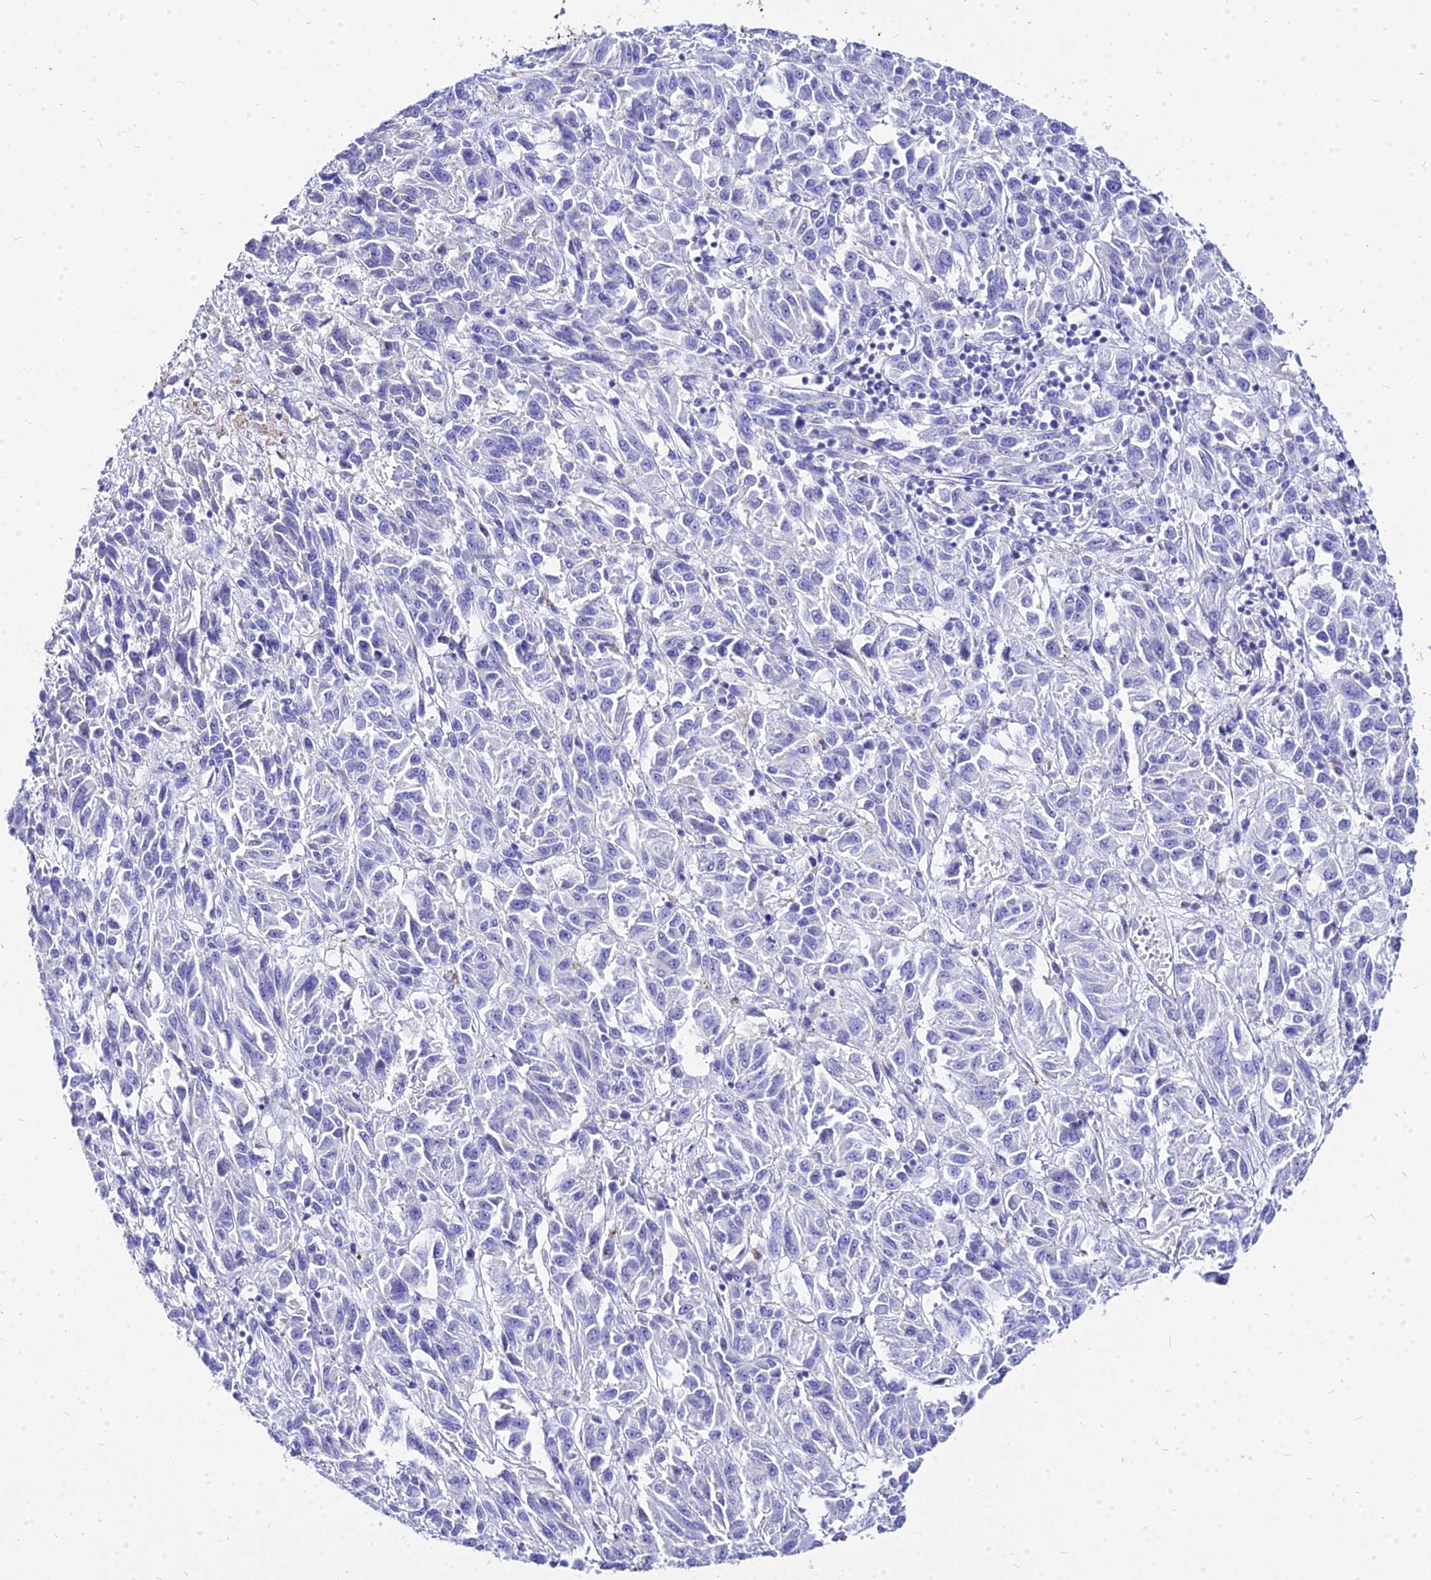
{"staining": {"intensity": "negative", "quantity": "none", "location": "none"}, "tissue": "melanoma", "cell_type": "Tumor cells", "image_type": "cancer", "snomed": [{"axis": "morphology", "description": "Malignant melanoma, Metastatic site"}, {"axis": "topography", "description": "Lung"}], "caption": "Protein analysis of malignant melanoma (metastatic site) exhibits no significant positivity in tumor cells.", "gene": "CARD18", "patient": {"sex": "male", "age": 64}}